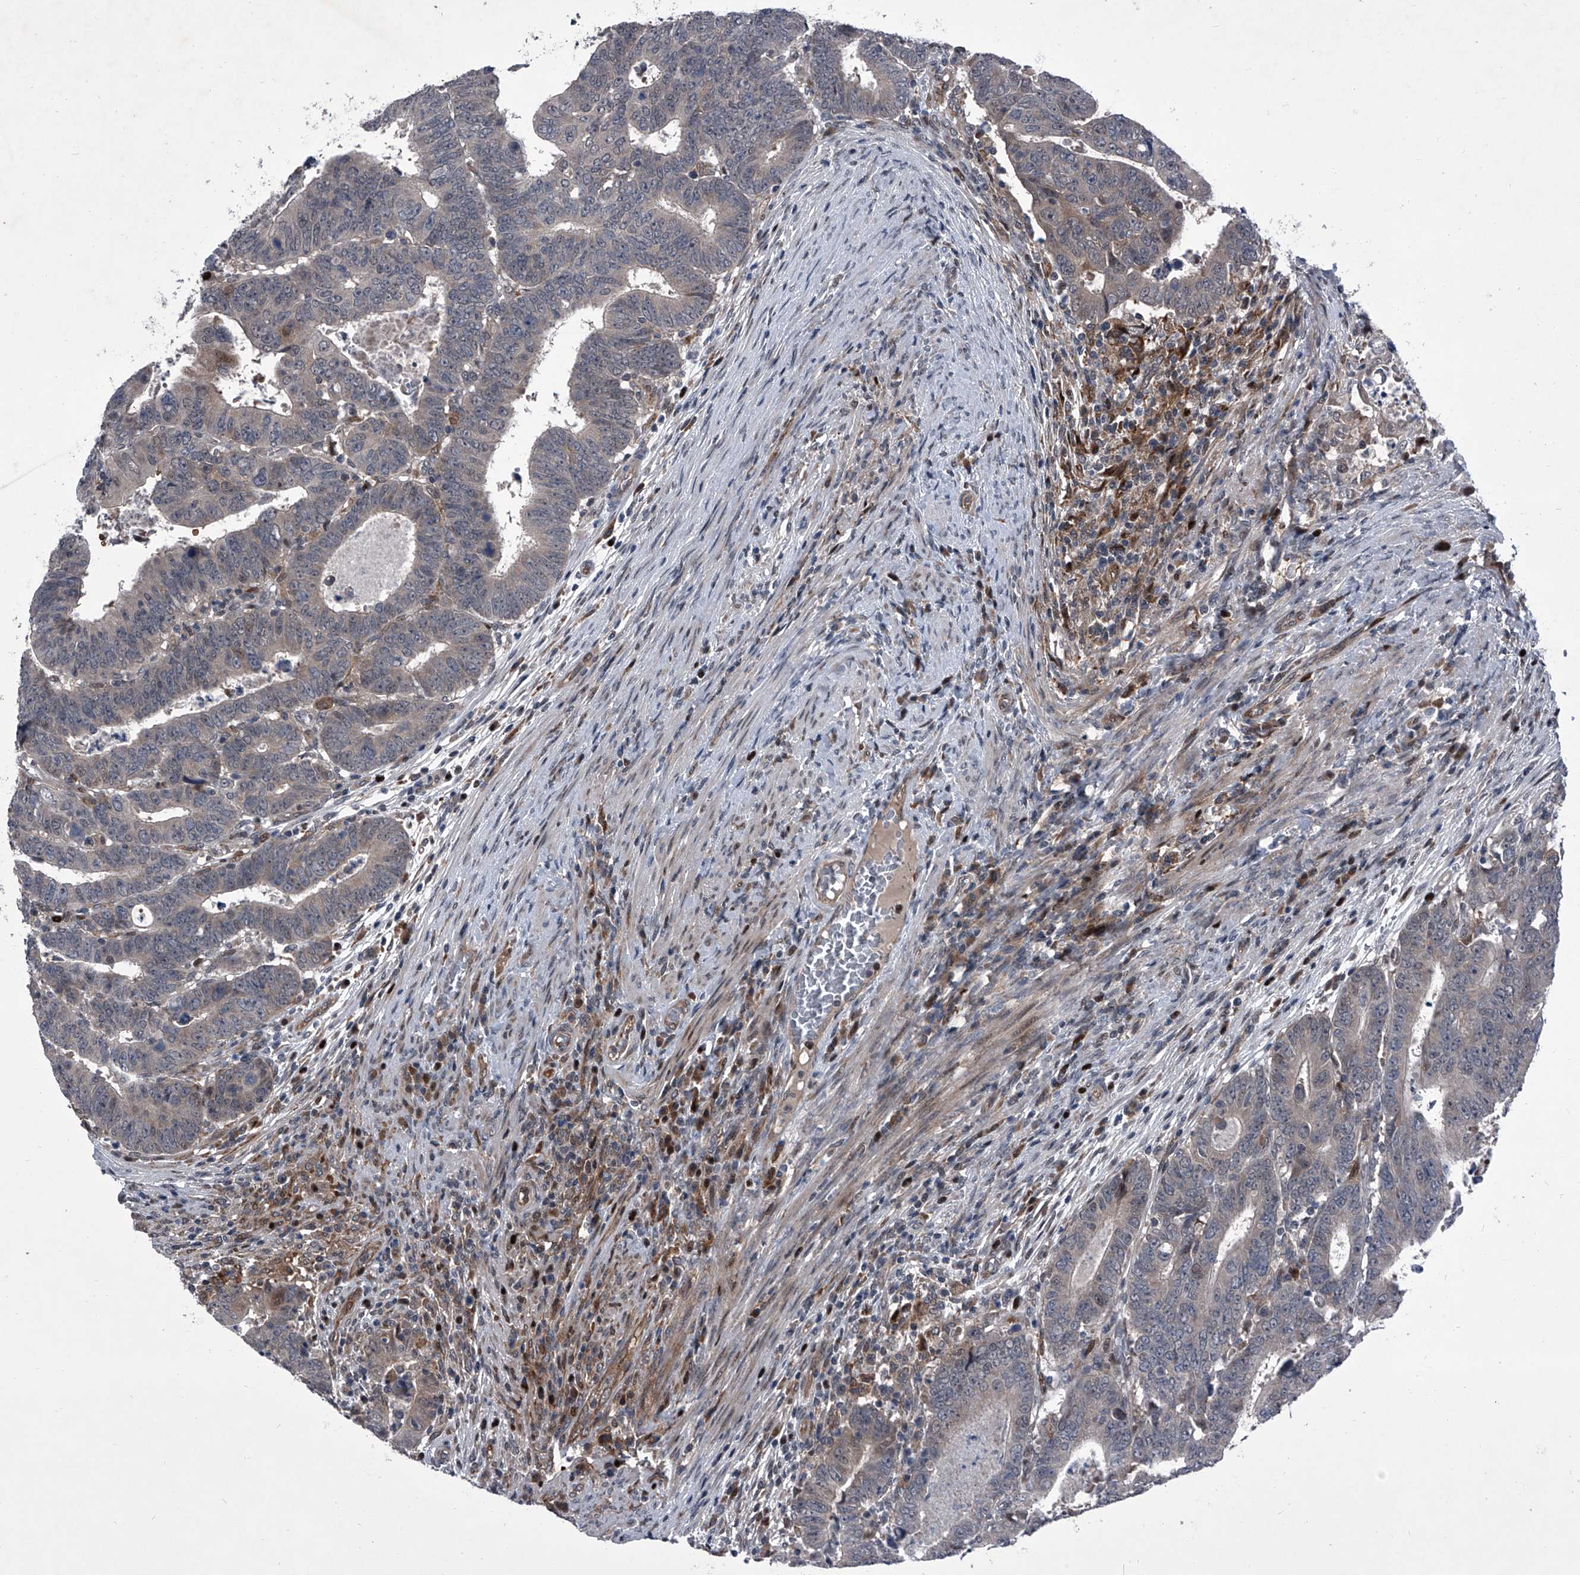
{"staining": {"intensity": "negative", "quantity": "none", "location": "none"}, "tissue": "colorectal cancer", "cell_type": "Tumor cells", "image_type": "cancer", "snomed": [{"axis": "morphology", "description": "Normal tissue, NOS"}, {"axis": "morphology", "description": "Adenocarcinoma, NOS"}, {"axis": "topography", "description": "Rectum"}], "caption": "There is no significant expression in tumor cells of colorectal cancer (adenocarcinoma).", "gene": "ELK4", "patient": {"sex": "female", "age": 65}}